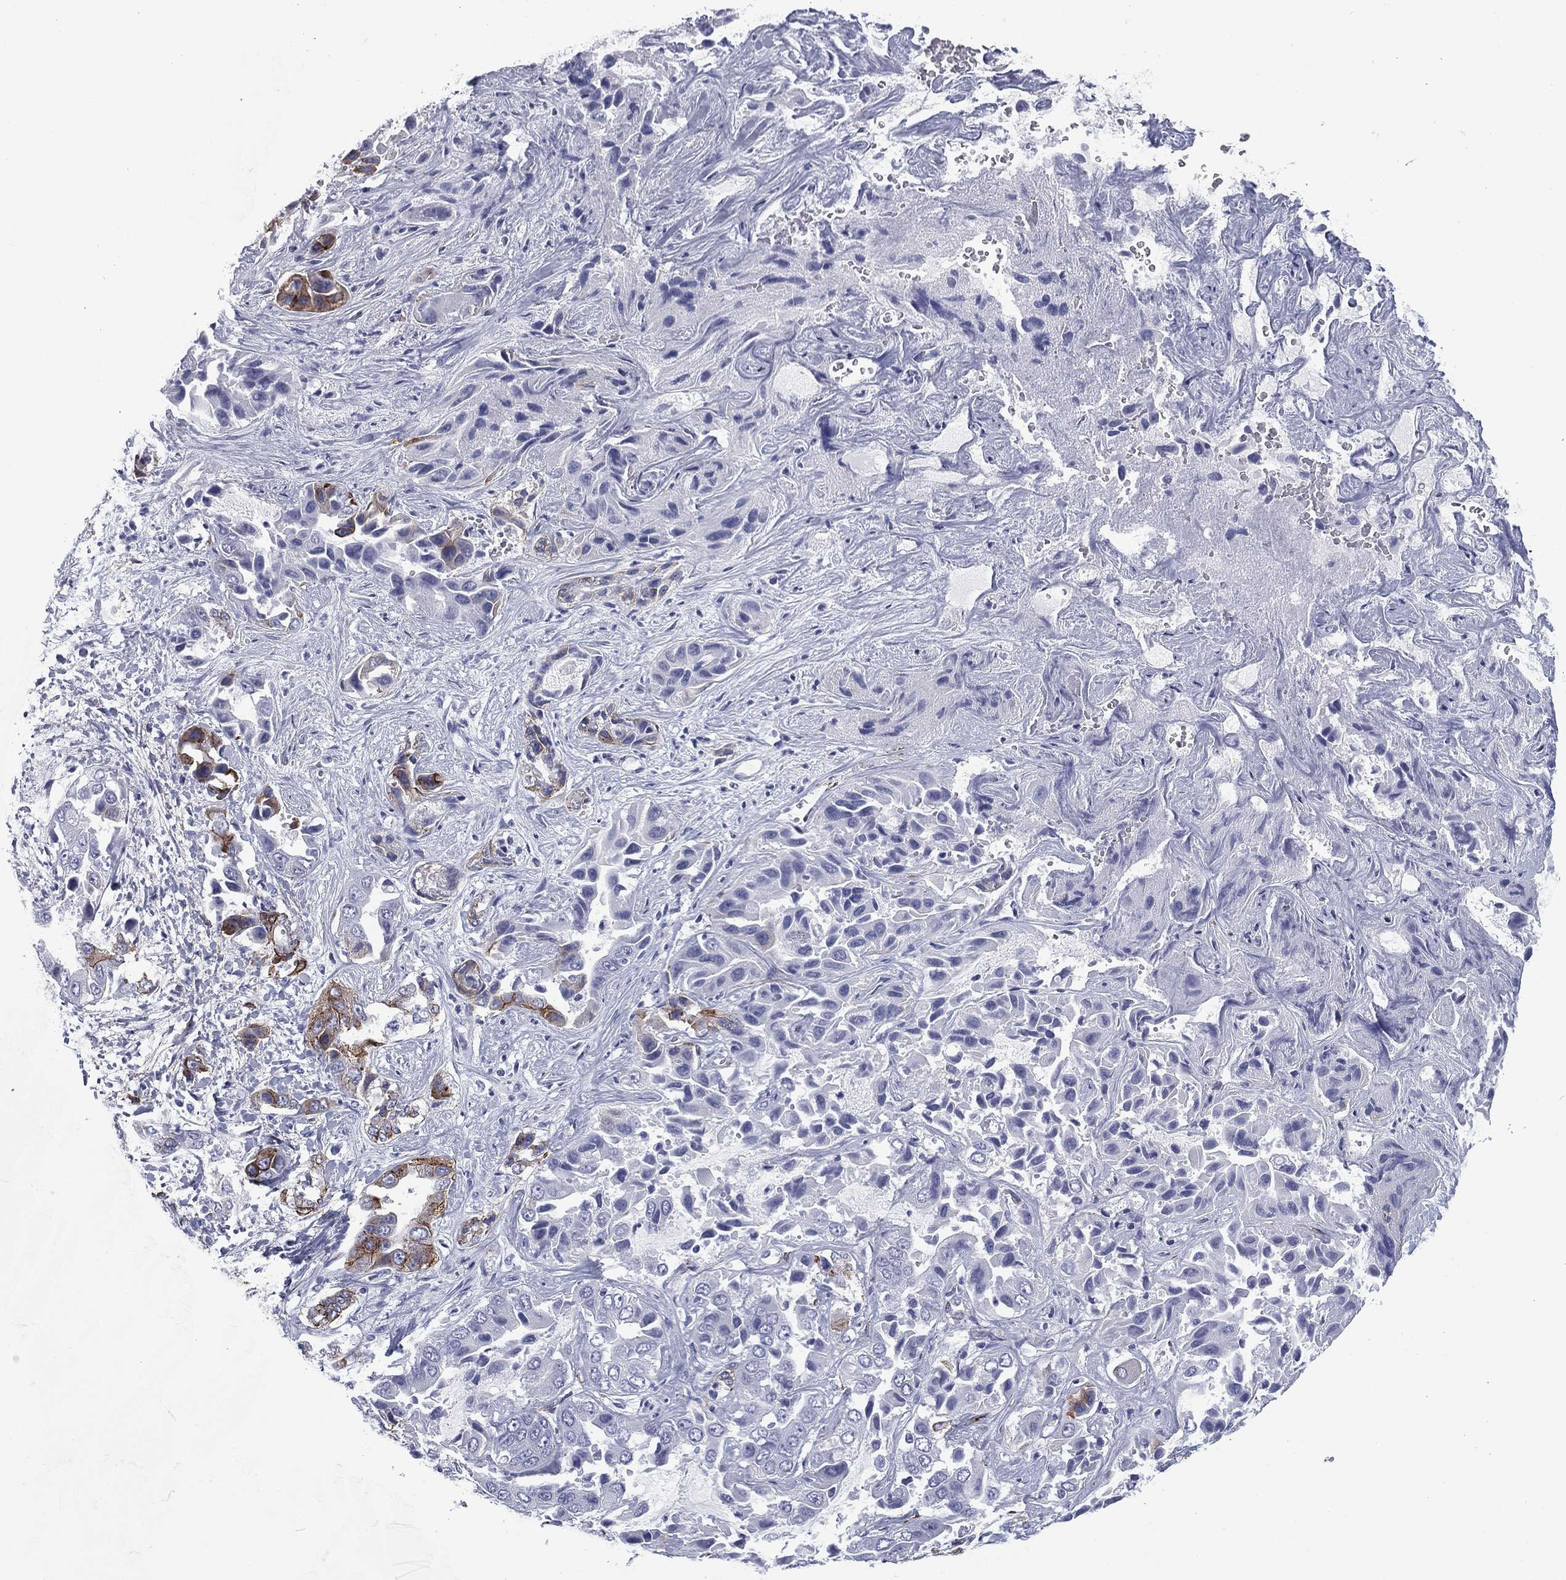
{"staining": {"intensity": "negative", "quantity": "none", "location": "none"}, "tissue": "liver cancer", "cell_type": "Tumor cells", "image_type": "cancer", "snomed": [{"axis": "morphology", "description": "Cholangiocarcinoma"}, {"axis": "topography", "description": "Liver"}], "caption": "Tumor cells are negative for brown protein staining in liver cholangiocarcinoma.", "gene": "CAVIN3", "patient": {"sex": "female", "age": 52}}